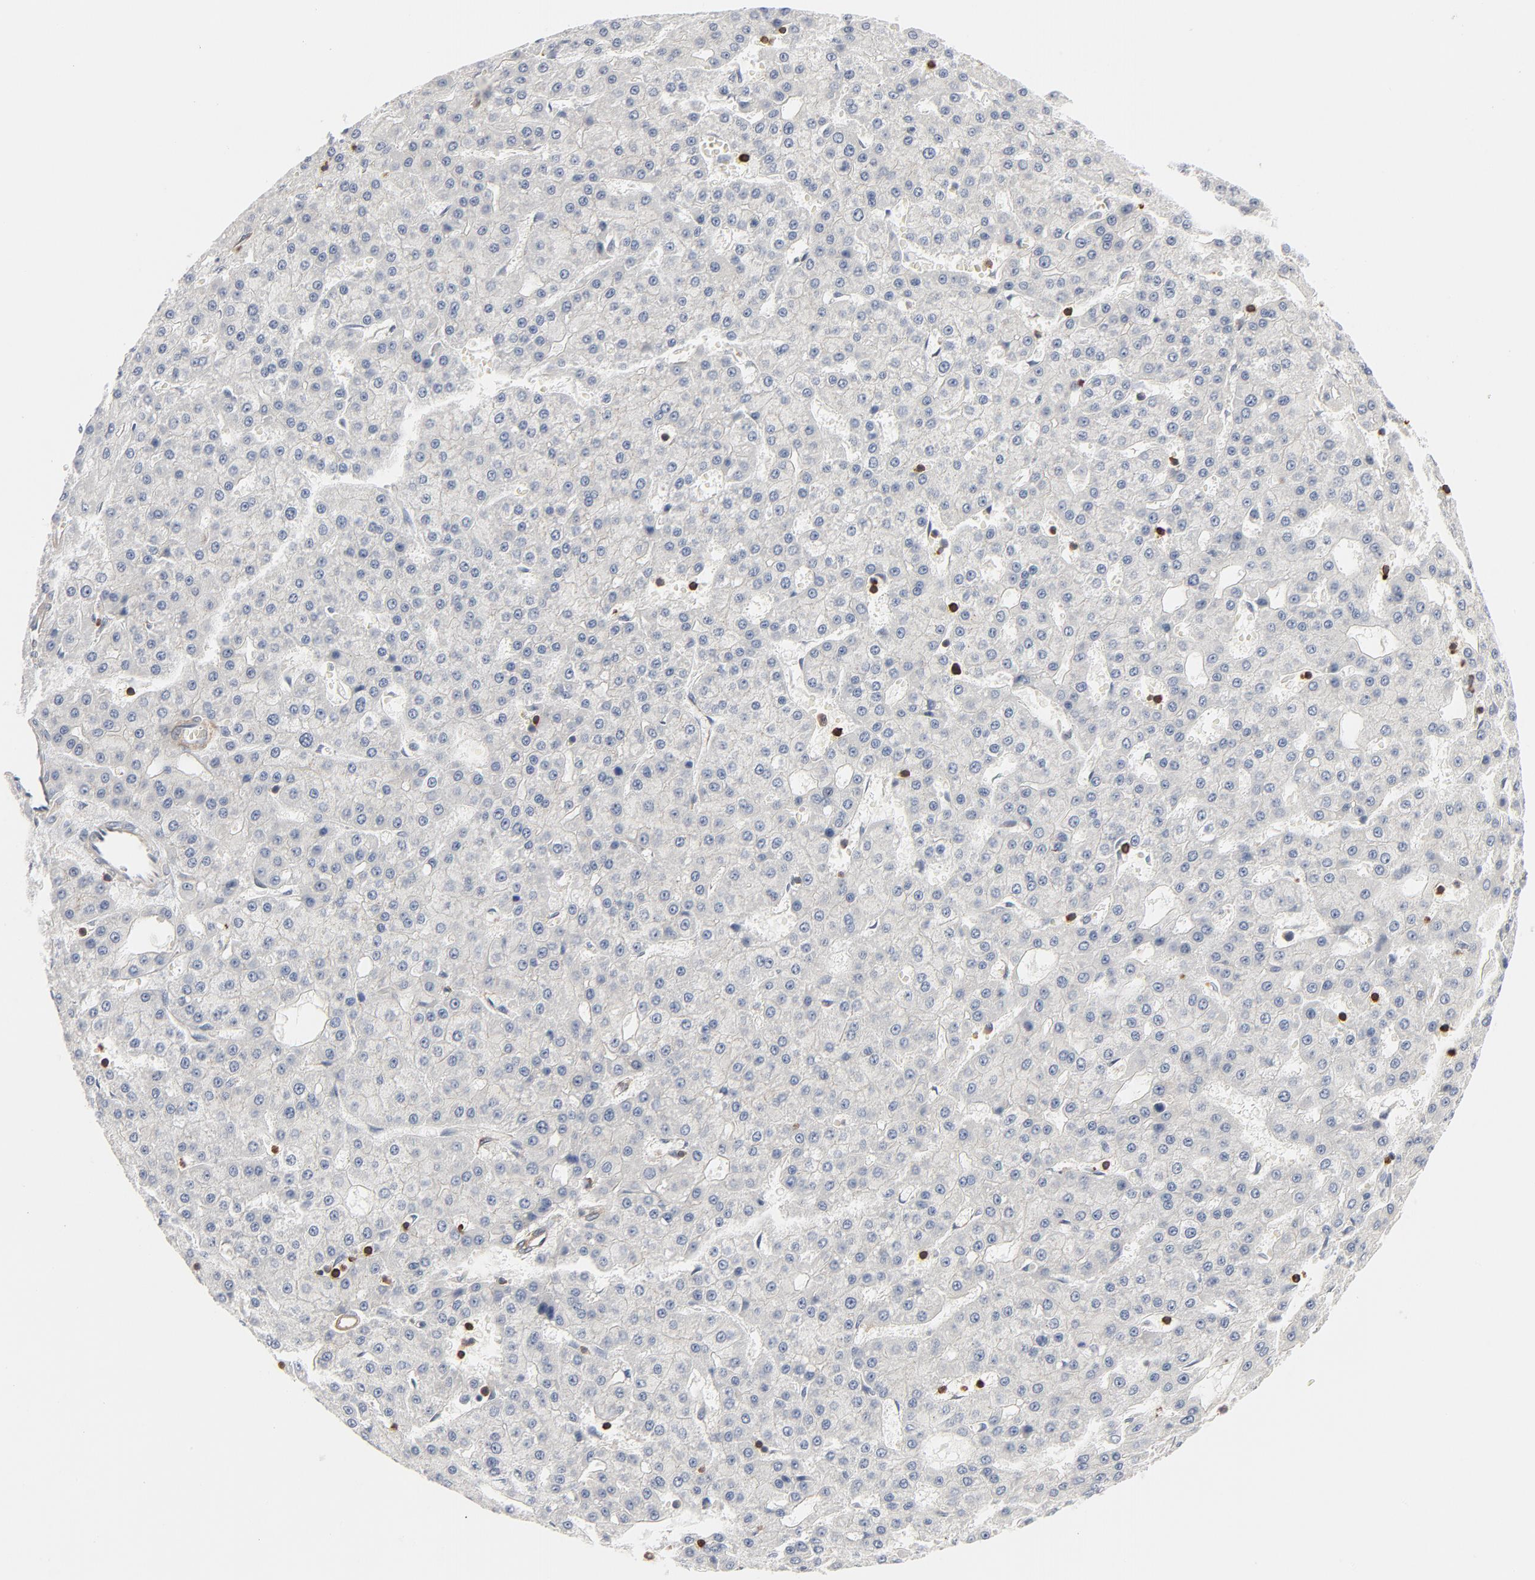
{"staining": {"intensity": "negative", "quantity": "none", "location": "none"}, "tissue": "liver cancer", "cell_type": "Tumor cells", "image_type": "cancer", "snomed": [{"axis": "morphology", "description": "Carcinoma, Hepatocellular, NOS"}, {"axis": "topography", "description": "Liver"}], "caption": "Liver cancer was stained to show a protein in brown. There is no significant staining in tumor cells.", "gene": "SH3KBP1", "patient": {"sex": "male", "age": 47}}